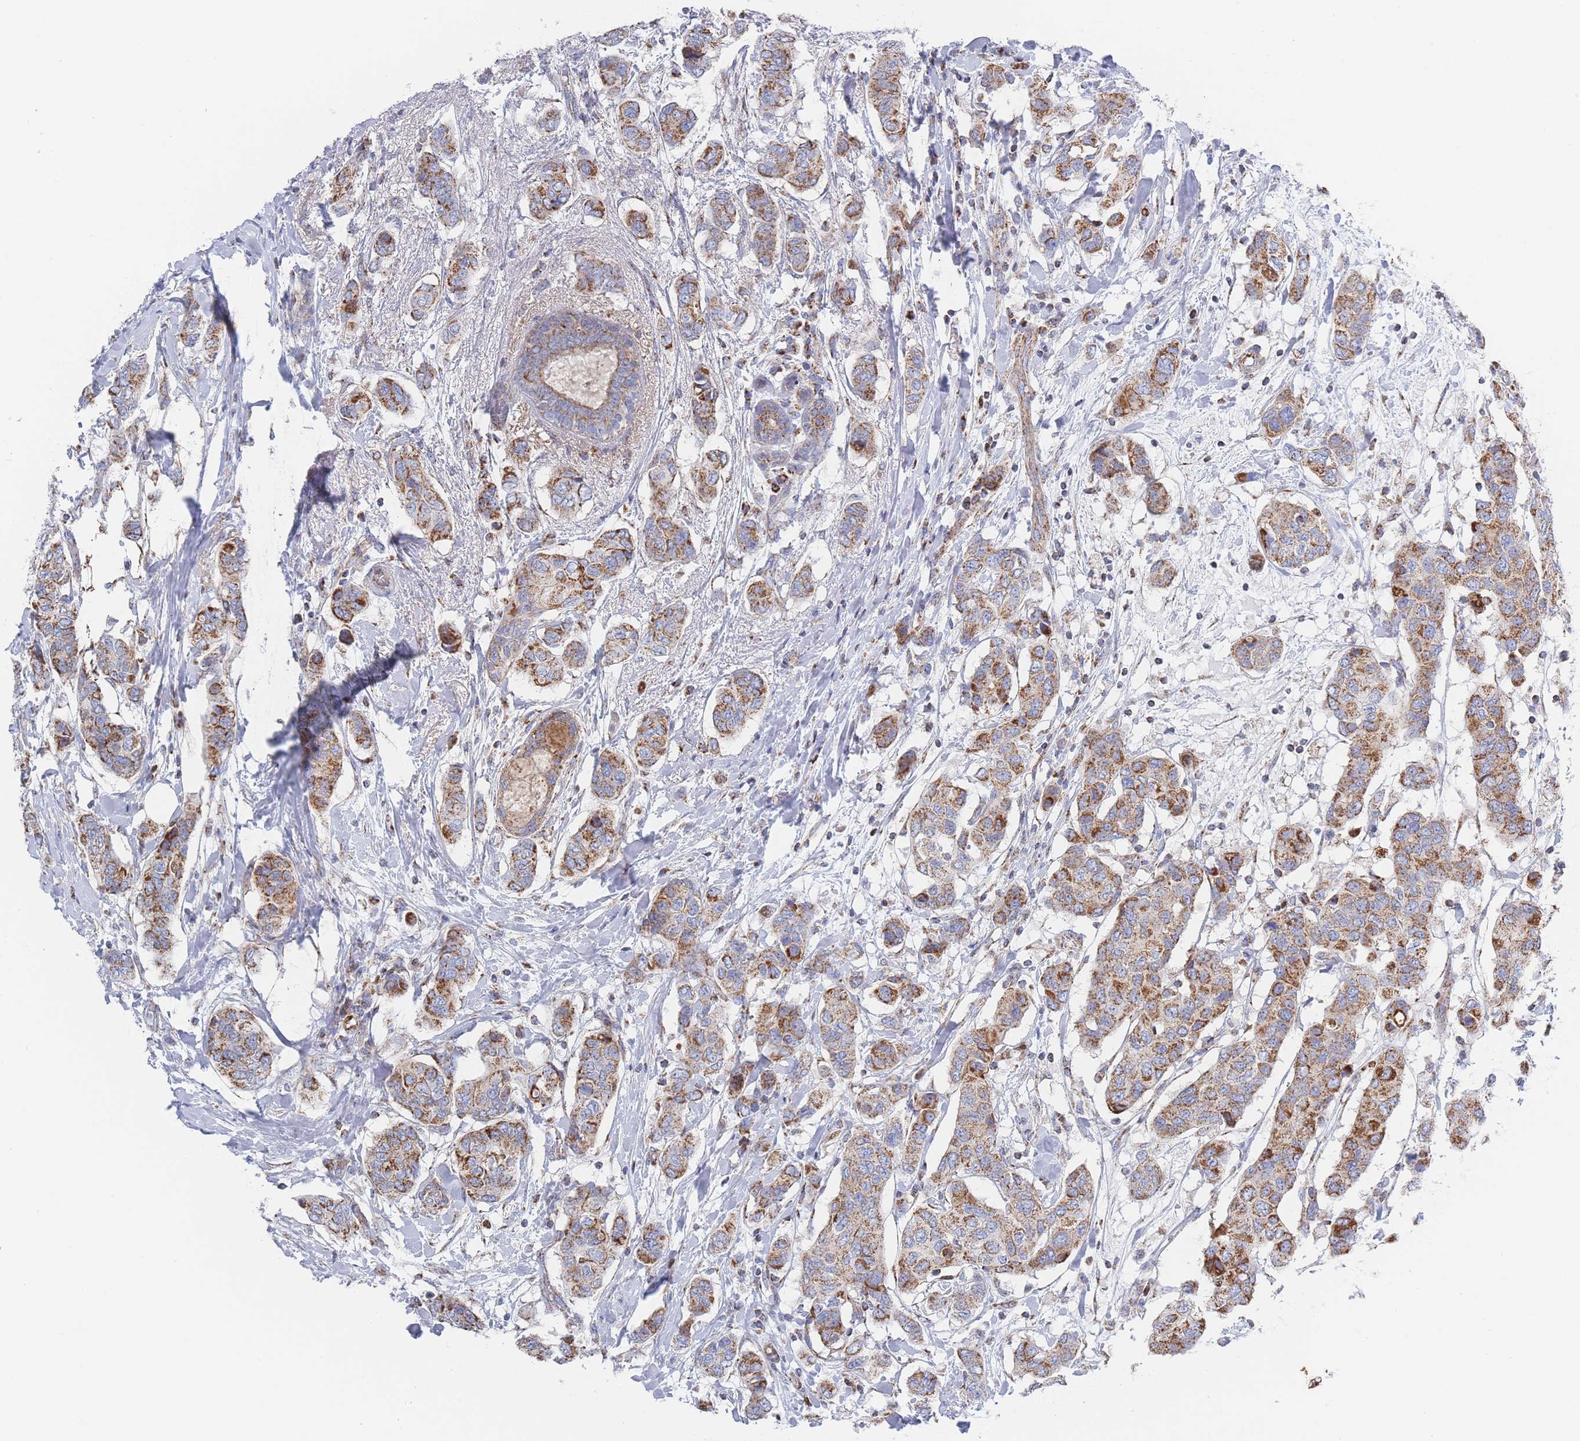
{"staining": {"intensity": "moderate", "quantity": ">75%", "location": "cytoplasmic/membranous"}, "tissue": "breast cancer", "cell_type": "Tumor cells", "image_type": "cancer", "snomed": [{"axis": "morphology", "description": "Lobular carcinoma"}, {"axis": "topography", "description": "Breast"}], "caption": "There is medium levels of moderate cytoplasmic/membranous positivity in tumor cells of lobular carcinoma (breast), as demonstrated by immunohistochemical staining (brown color).", "gene": "IKZF4", "patient": {"sex": "female", "age": 51}}